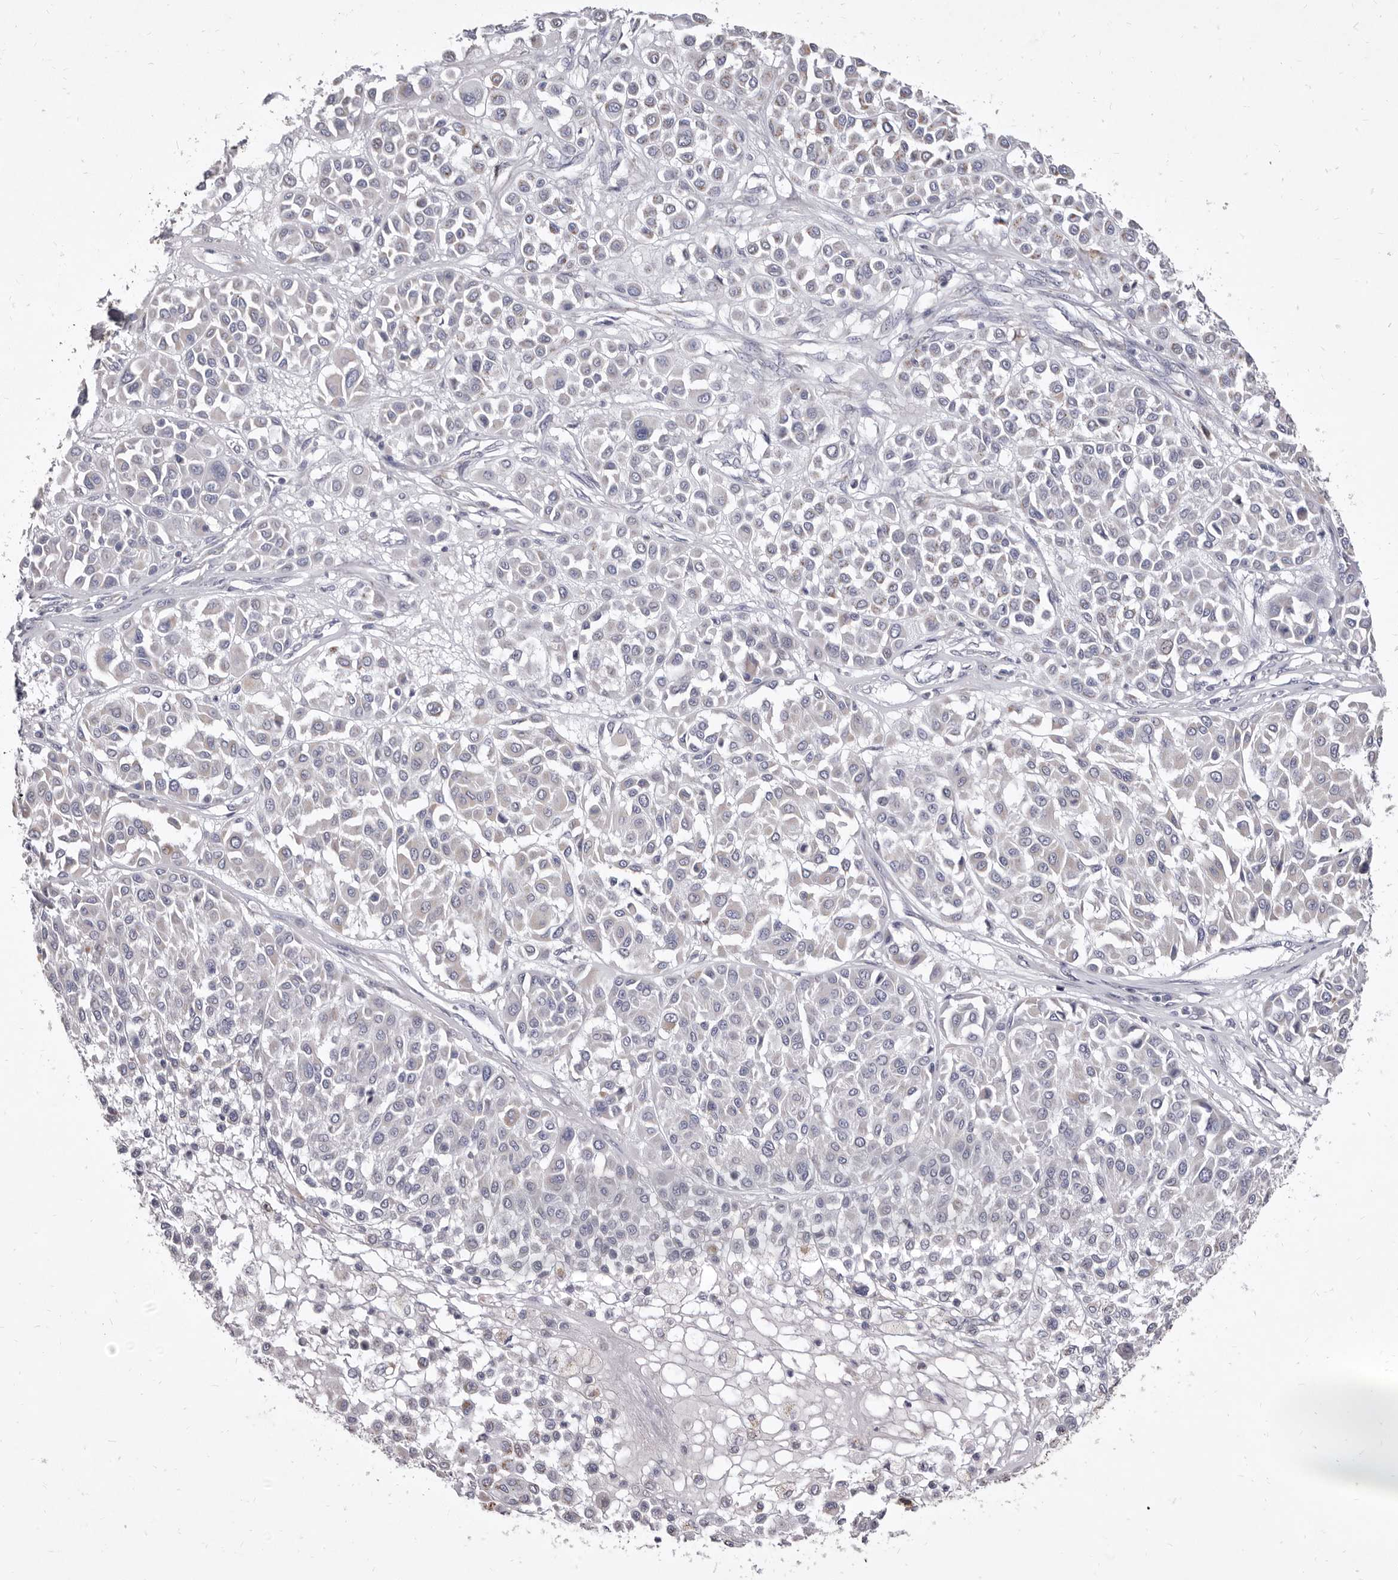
{"staining": {"intensity": "negative", "quantity": "none", "location": "none"}, "tissue": "melanoma", "cell_type": "Tumor cells", "image_type": "cancer", "snomed": [{"axis": "morphology", "description": "Malignant melanoma, Metastatic site"}, {"axis": "topography", "description": "Soft tissue"}], "caption": "The micrograph shows no significant staining in tumor cells of melanoma.", "gene": "CYP2E1", "patient": {"sex": "male", "age": 41}}